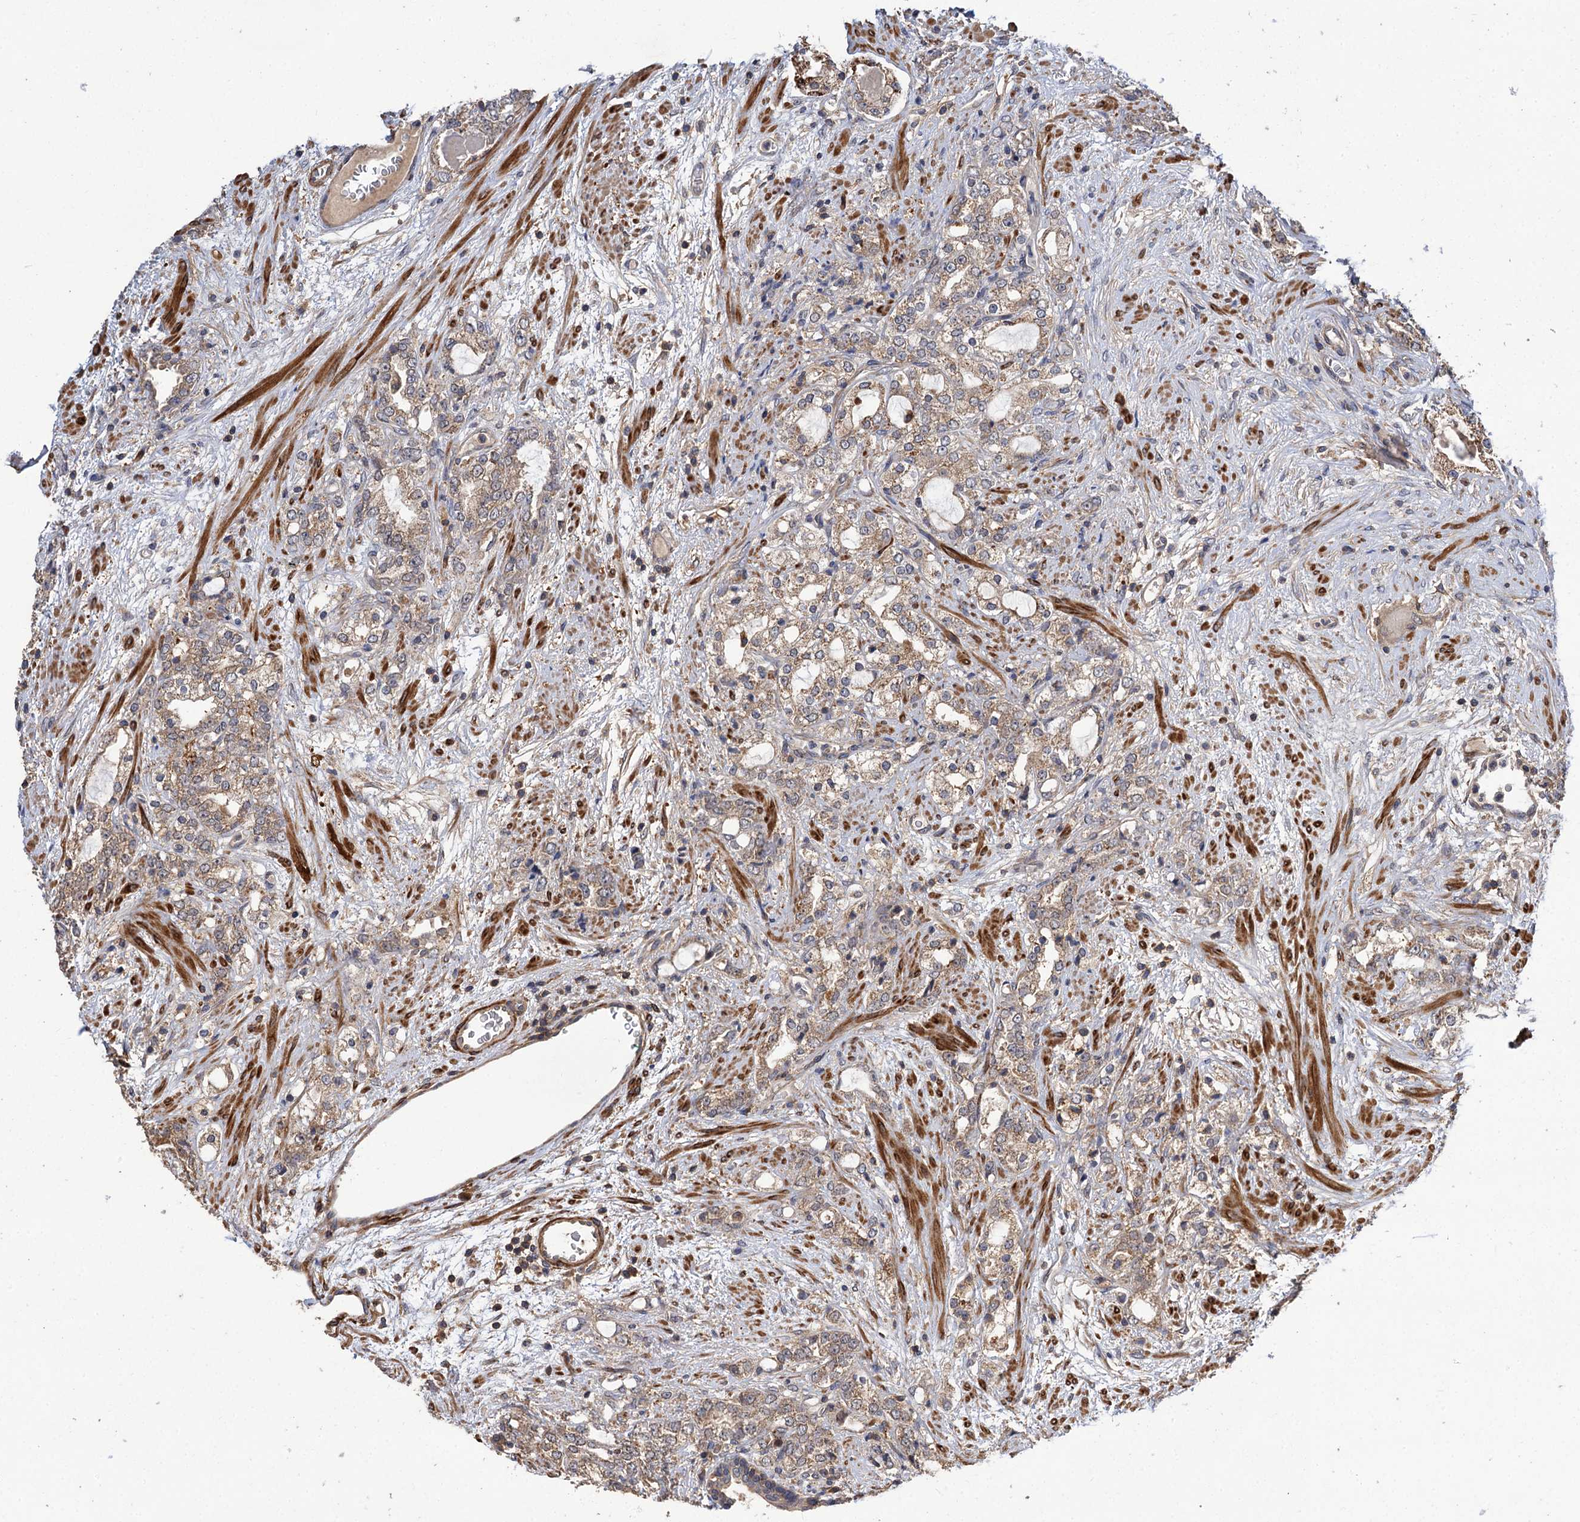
{"staining": {"intensity": "moderate", "quantity": "25%-75%", "location": "cytoplasmic/membranous"}, "tissue": "prostate cancer", "cell_type": "Tumor cells", "image_type": "cancer", "snomed": [{"axis": "morphology", "description": "Adenocarcinoma, High grade"}, {"axis": "topography", "description": "Prostate"}], "caption": "Adenocarcinoma (high-grade) (prostate) stained for a protein (brown) demonstrates moderate cytoplasmic/membranous positive expression in about 25%-75% of tumor cells.", "gene": "FBXW8", "patient": {"sex": "male", "age": 64}}